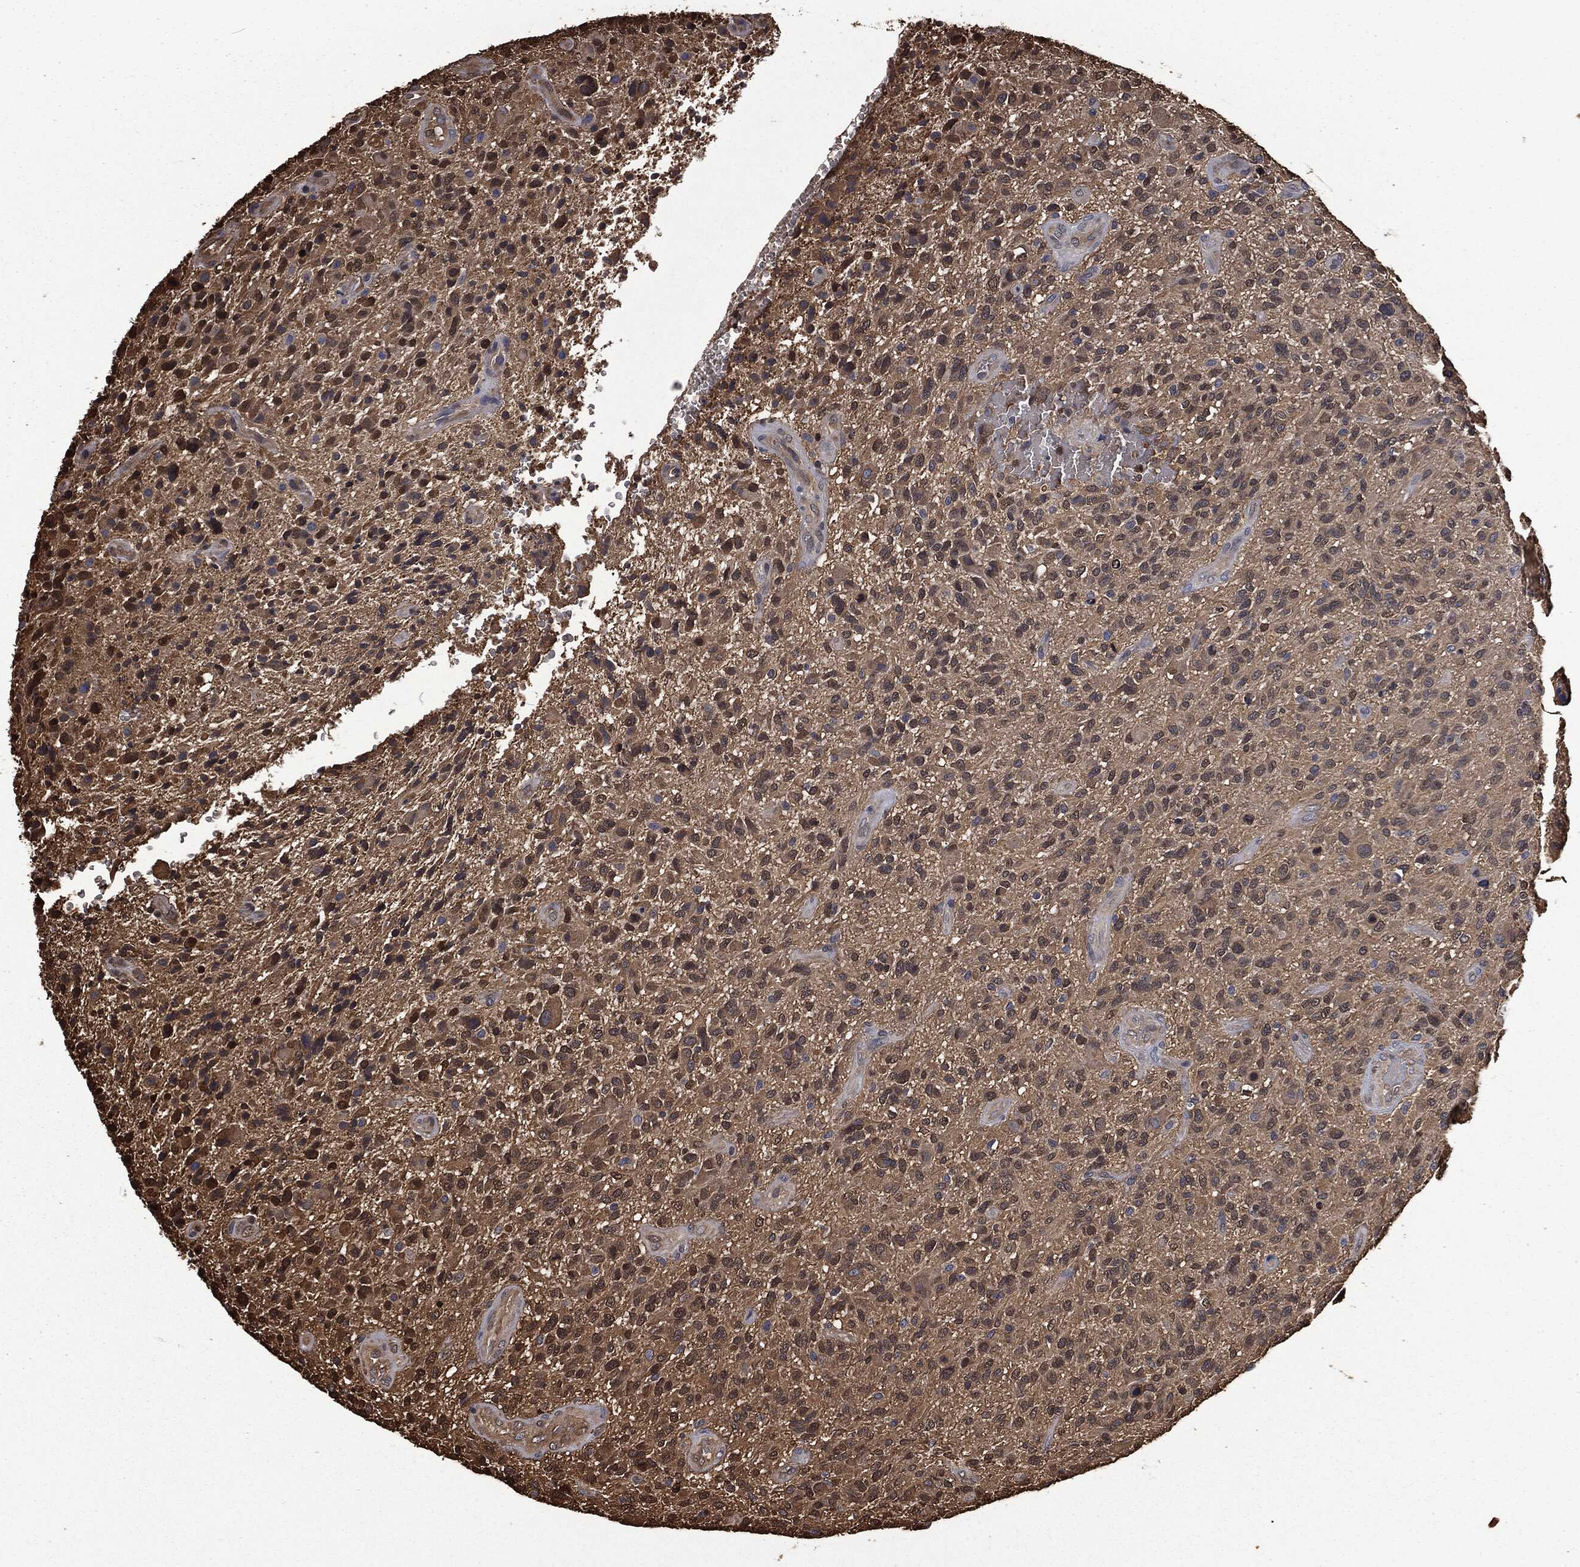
{"staining": {"intensity": "moderate", "quantity": "<25%", "location": "cytoplasmic/membranous,nuclear"}, "tissue": "glioma", "cell_type": "Tumor cells", "image_type": "cancer", "snomed": [{"axis": "morphology", "description": "Glioma, malignant, High grade"}, {"axis": "topography", "description": "Brain"}], "caption": "Protein staining by immunohistochemistry (IHC) reveals moderate cytoplasmic/membranous and nuclear positivity in about <25% of tumor cells in malignant glioma (high-grade).", "gene": "PRDX4", "patient": {"sex": "male", "age": 47}}